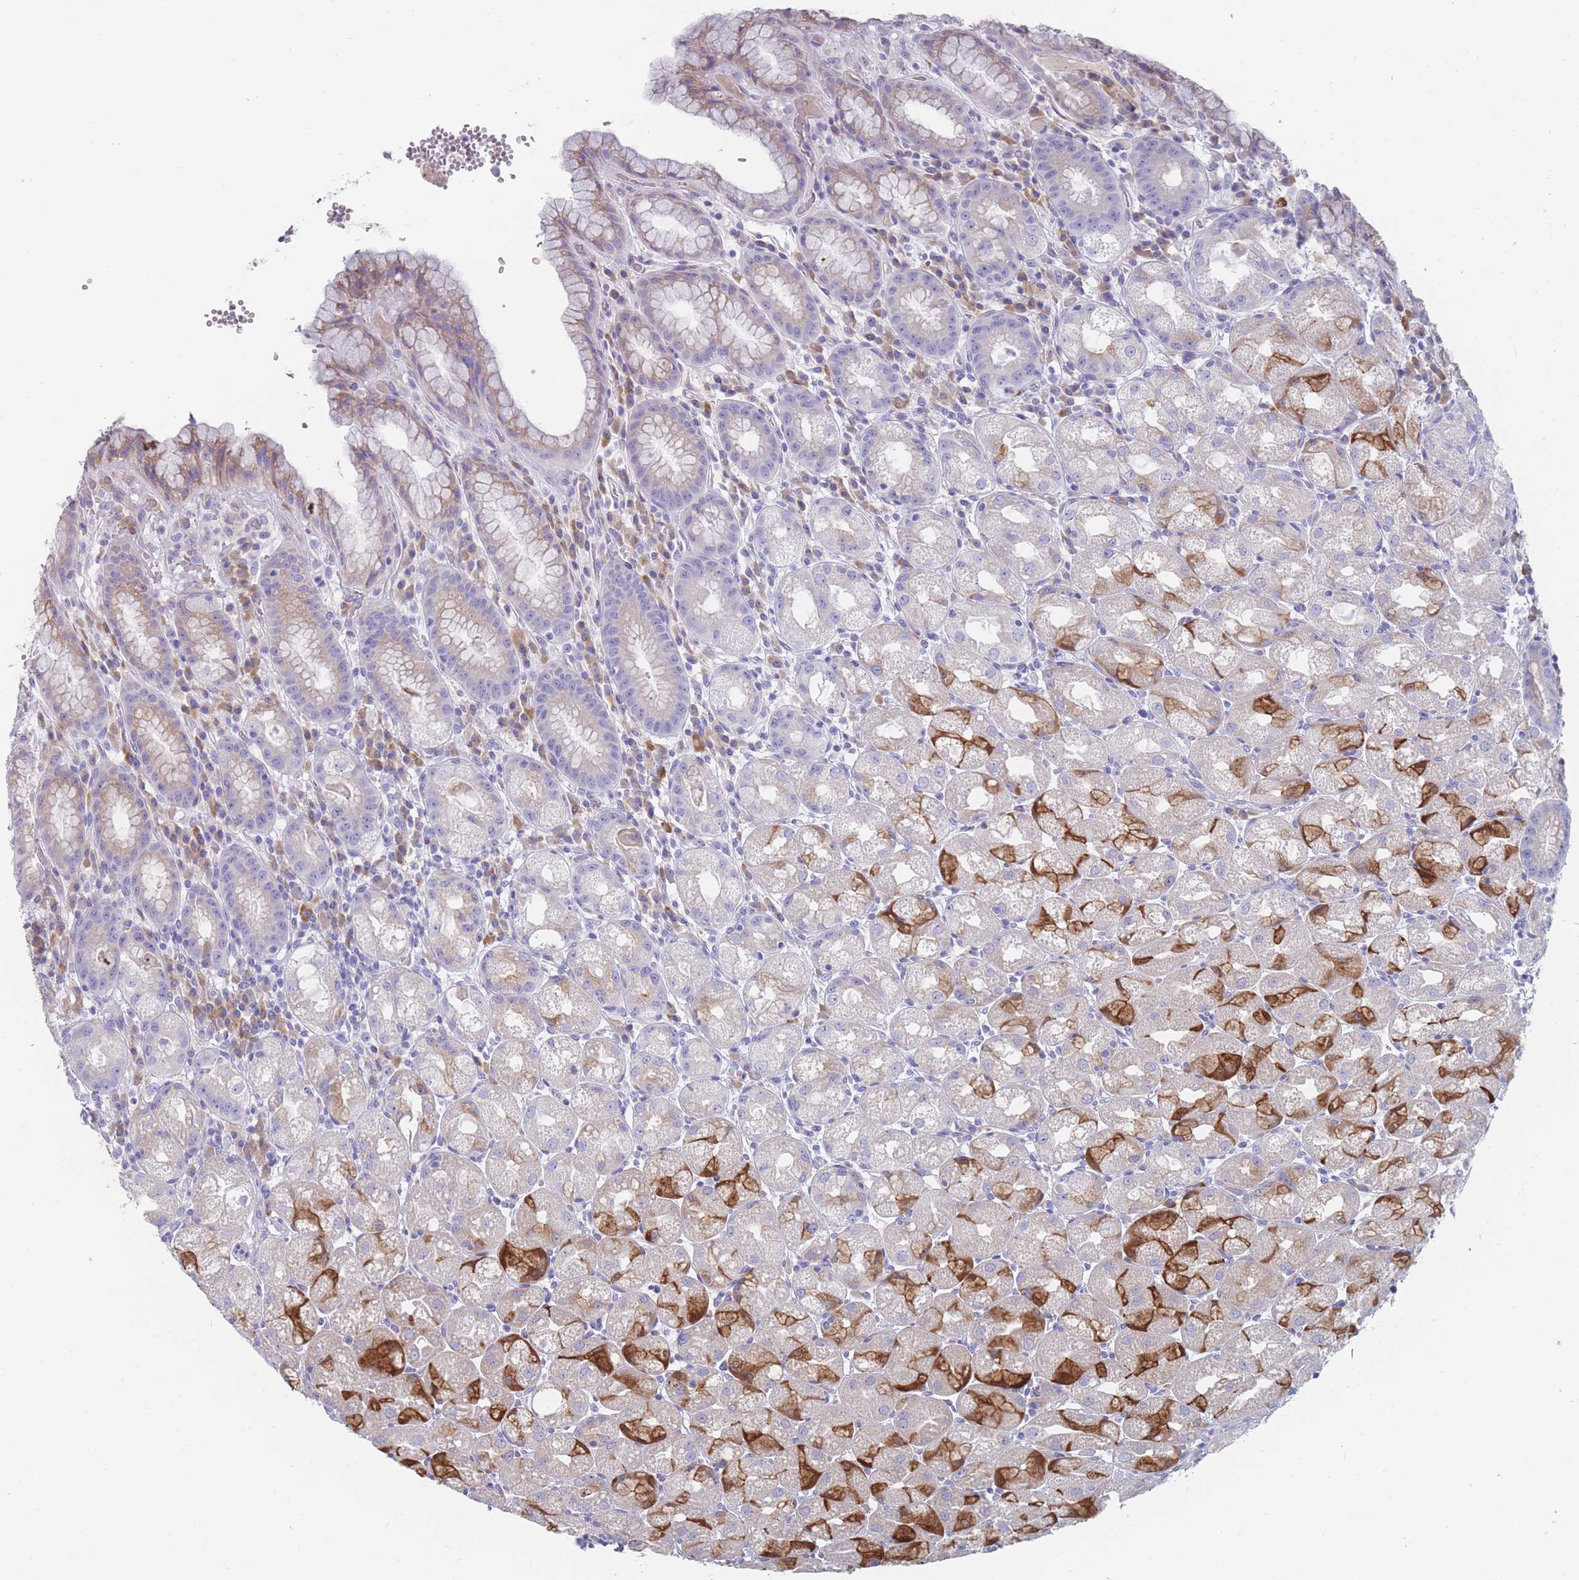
{"staining": {"intensity": "strong", "quantity": "25%-75%", "location": "cytoplasmic/membranous"}, "tissue": "stomach", "cell_type": "Glandular cells", "image_type": "normal", "snomed": [{"axis": "morphology", "description": "Normal tissue, NOS"}, {"axis": "topography", "description": "Stomach, upper"}], "caption": "Immunohistochemistry photomicrograph of benign human stomach stained for a protein (brown), which reveals high levels of strong cytoplasmic/membranous positivity in about 25%-75% of glandular cells.", "gene": "ST8SIA5", "patient": {"sex": "male", "age": 52}}